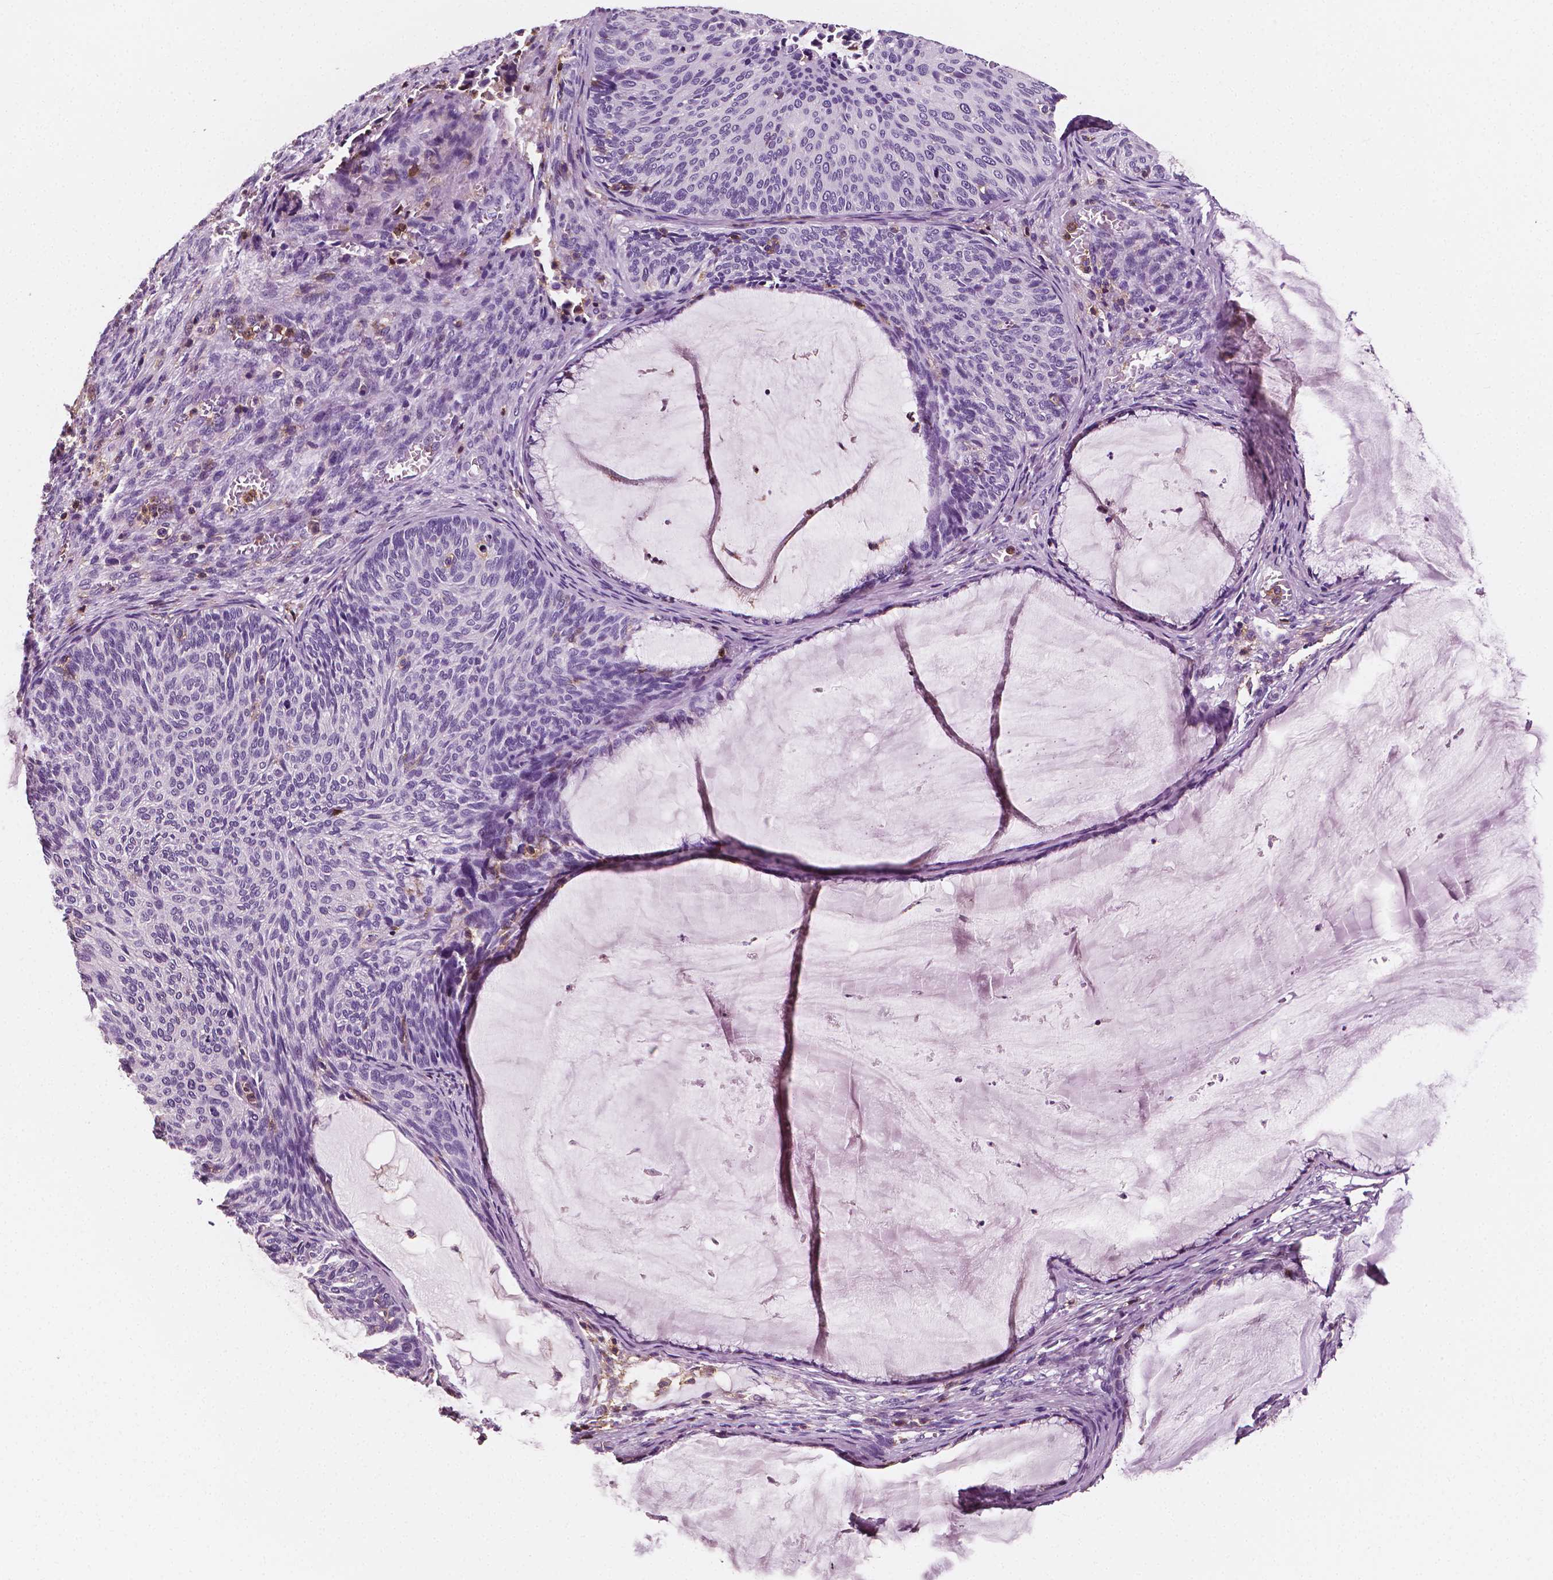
{"staining": {"intensity": "negative", "quantity": "none", "location": "none"}, "tissue": "cervical cancer", "cell_type": "Tumor cells", "image_type": "cancer", "snomed": [{"axis": "morphology", "description": "Squamous cell carcinoma, NOS"}, {"axis": "topography", "description": "Cervix"}], "caption": "A histopathology image of human squamous cell carcinoma (cervical) is negative for staining in tumor cells. The staining was performed using DAB to visualize the protein expression in brown, while the nuclei were stained in blue with hematoxylin (Magnification: 20x).", "gene": "PTPRC", "patient": {"sex": "female", "age": 36}}